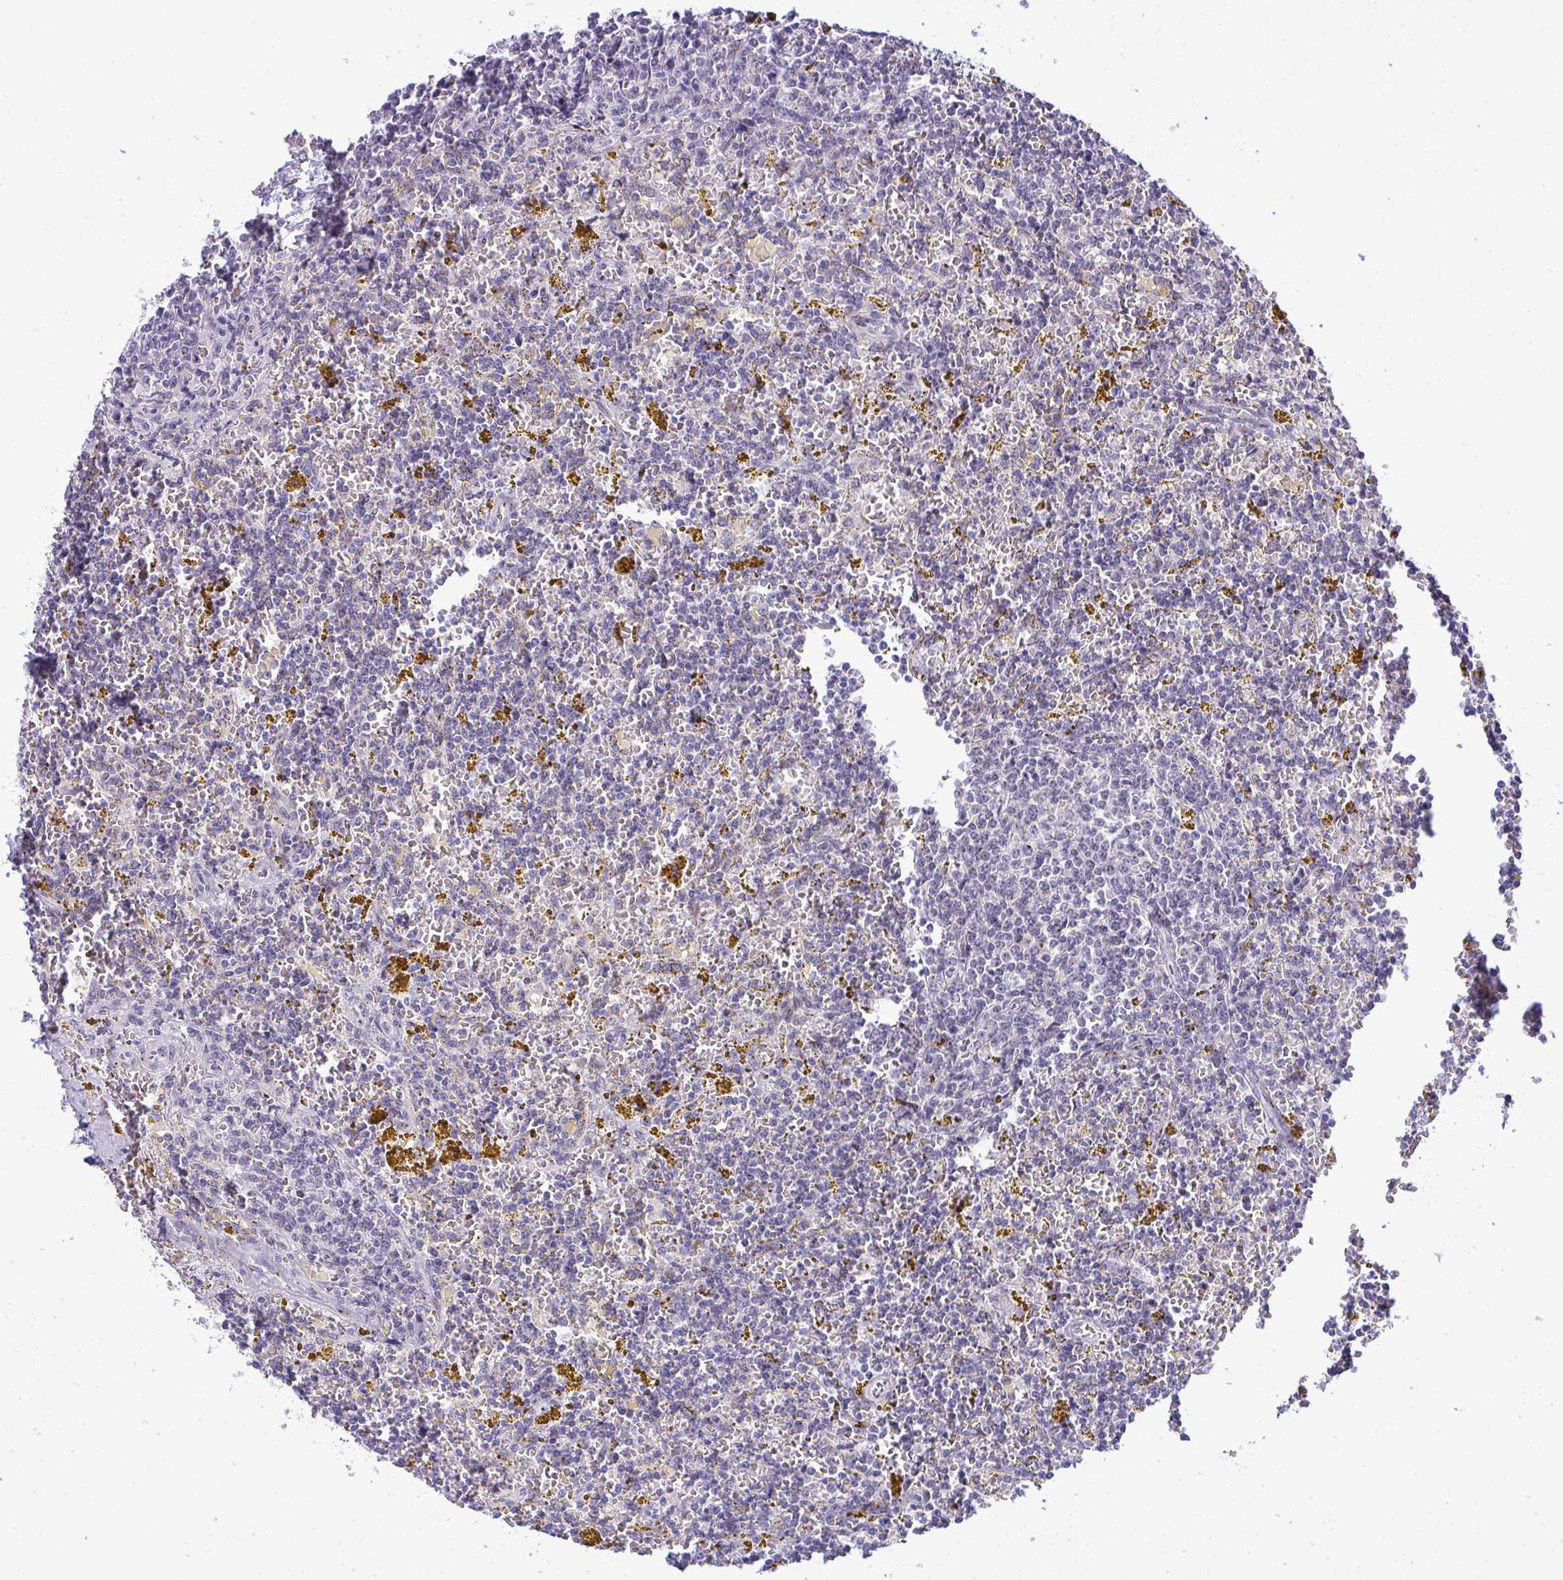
{"staining": {"intensity": "negative", "quantity": "none", "location": "none"}, "tissue": "lymphoma", "cell_type": "Tumor cells", "image_type": "cancer", "snomed": [{"axis": "morphology", "description": "Malignant lymphoma, non-Hodgkin's type, Low grade"}, {"axis": "topography", "description": "Spleen"}, {"axis": "topography", "description": "Lymph node"}], "caption": "IHC histopathology image of neoplastic tissue: human lymphoma stained with DAB displays no significant protein staining in tumor cells. (Immunohistochemistry (ihc), brightfield microscopy, high magnification).", "gene": "DTX4", "patient": {"sex": "female", "age": 66}}